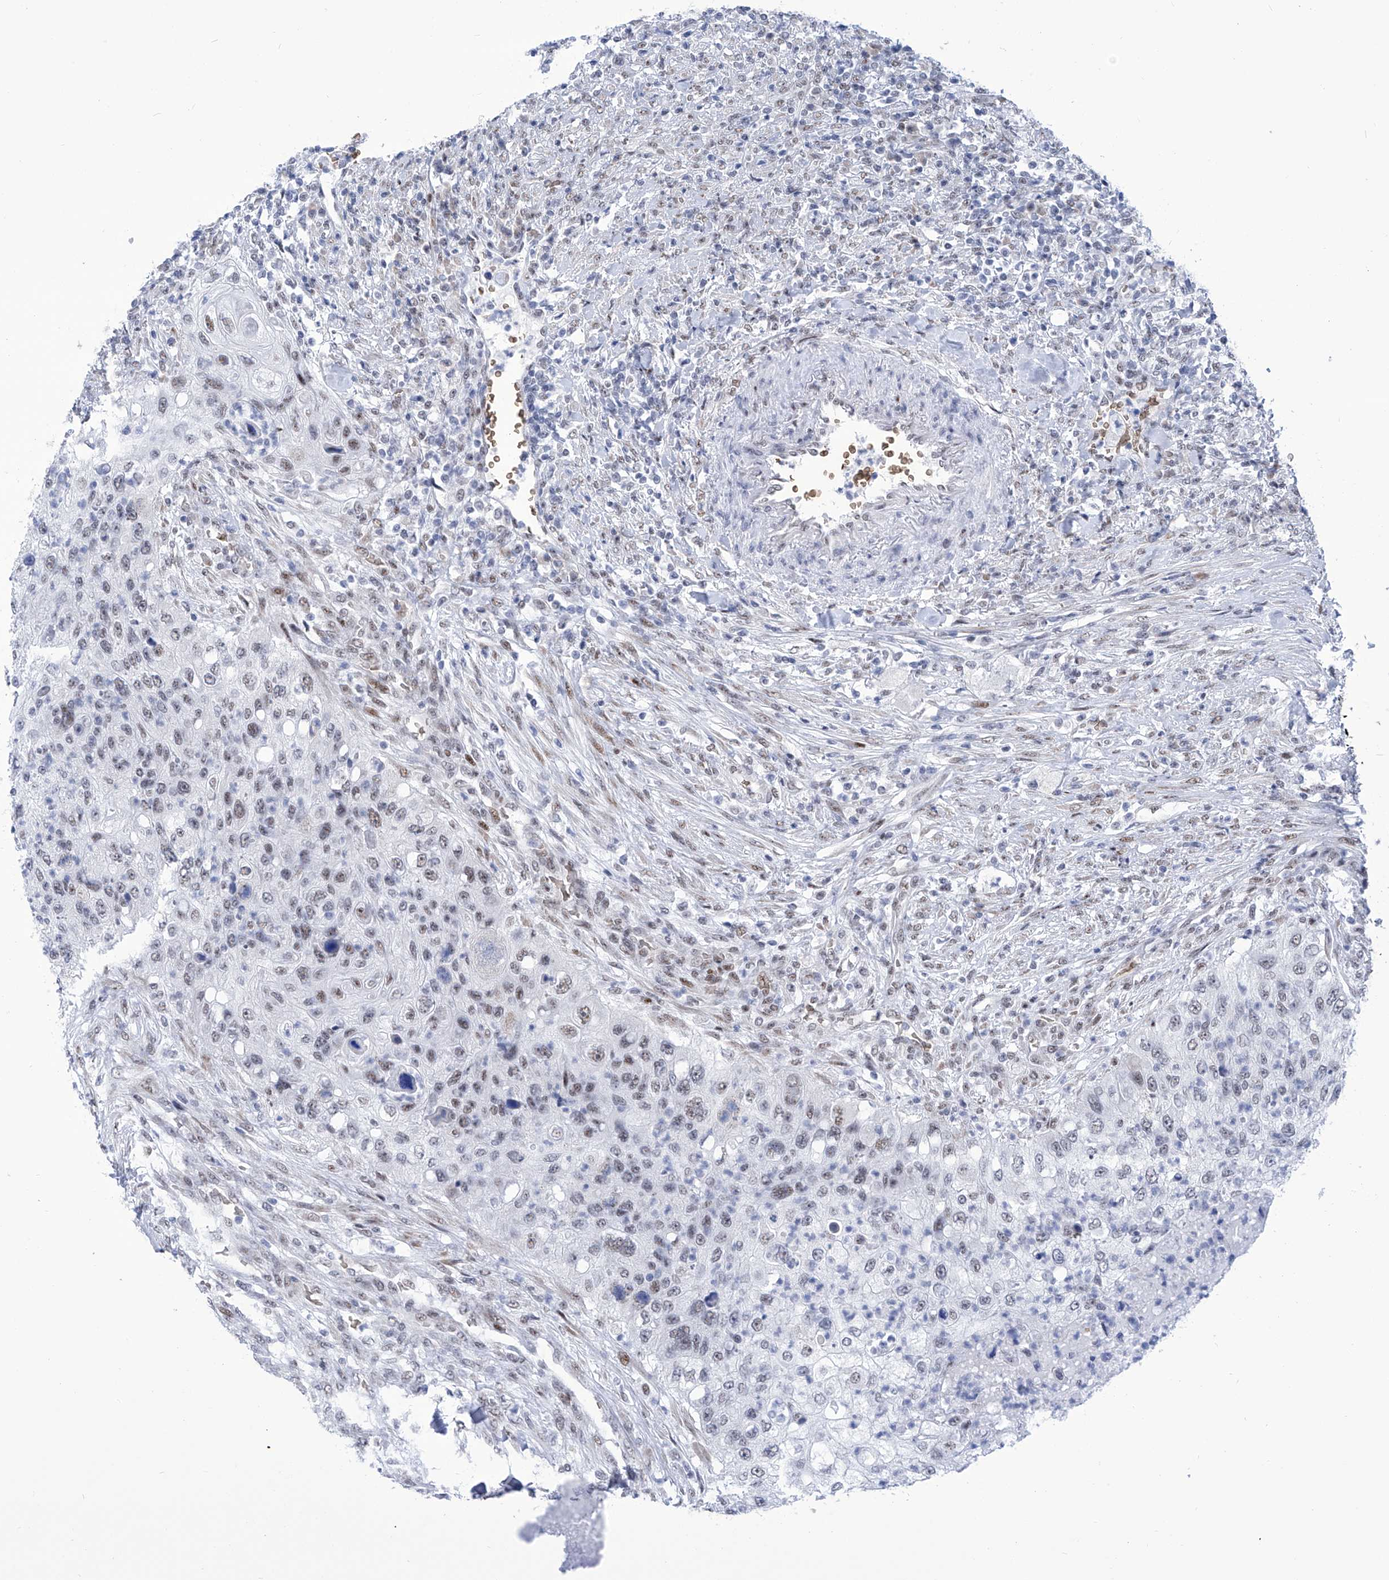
{"staining": {"intensity": "weak", "quantity": "<25%", "location": "nuclear"}, "tissue": "urothelial cancer", "cell_type": "Tumor cells", "image_type": "cancer", "snomed": [{"axis": "morphology", "description": "Urothelial carcinoma, High grade"}, {"axis": "topography", "description": "Urinary bladder"}], "caption": "High-grade urothelial carcinoma stained for a protein using immunohistochemistry displays no staining tumor cells.", "gene": "SART1", "patient": {"sex": "female", "age": 60}}